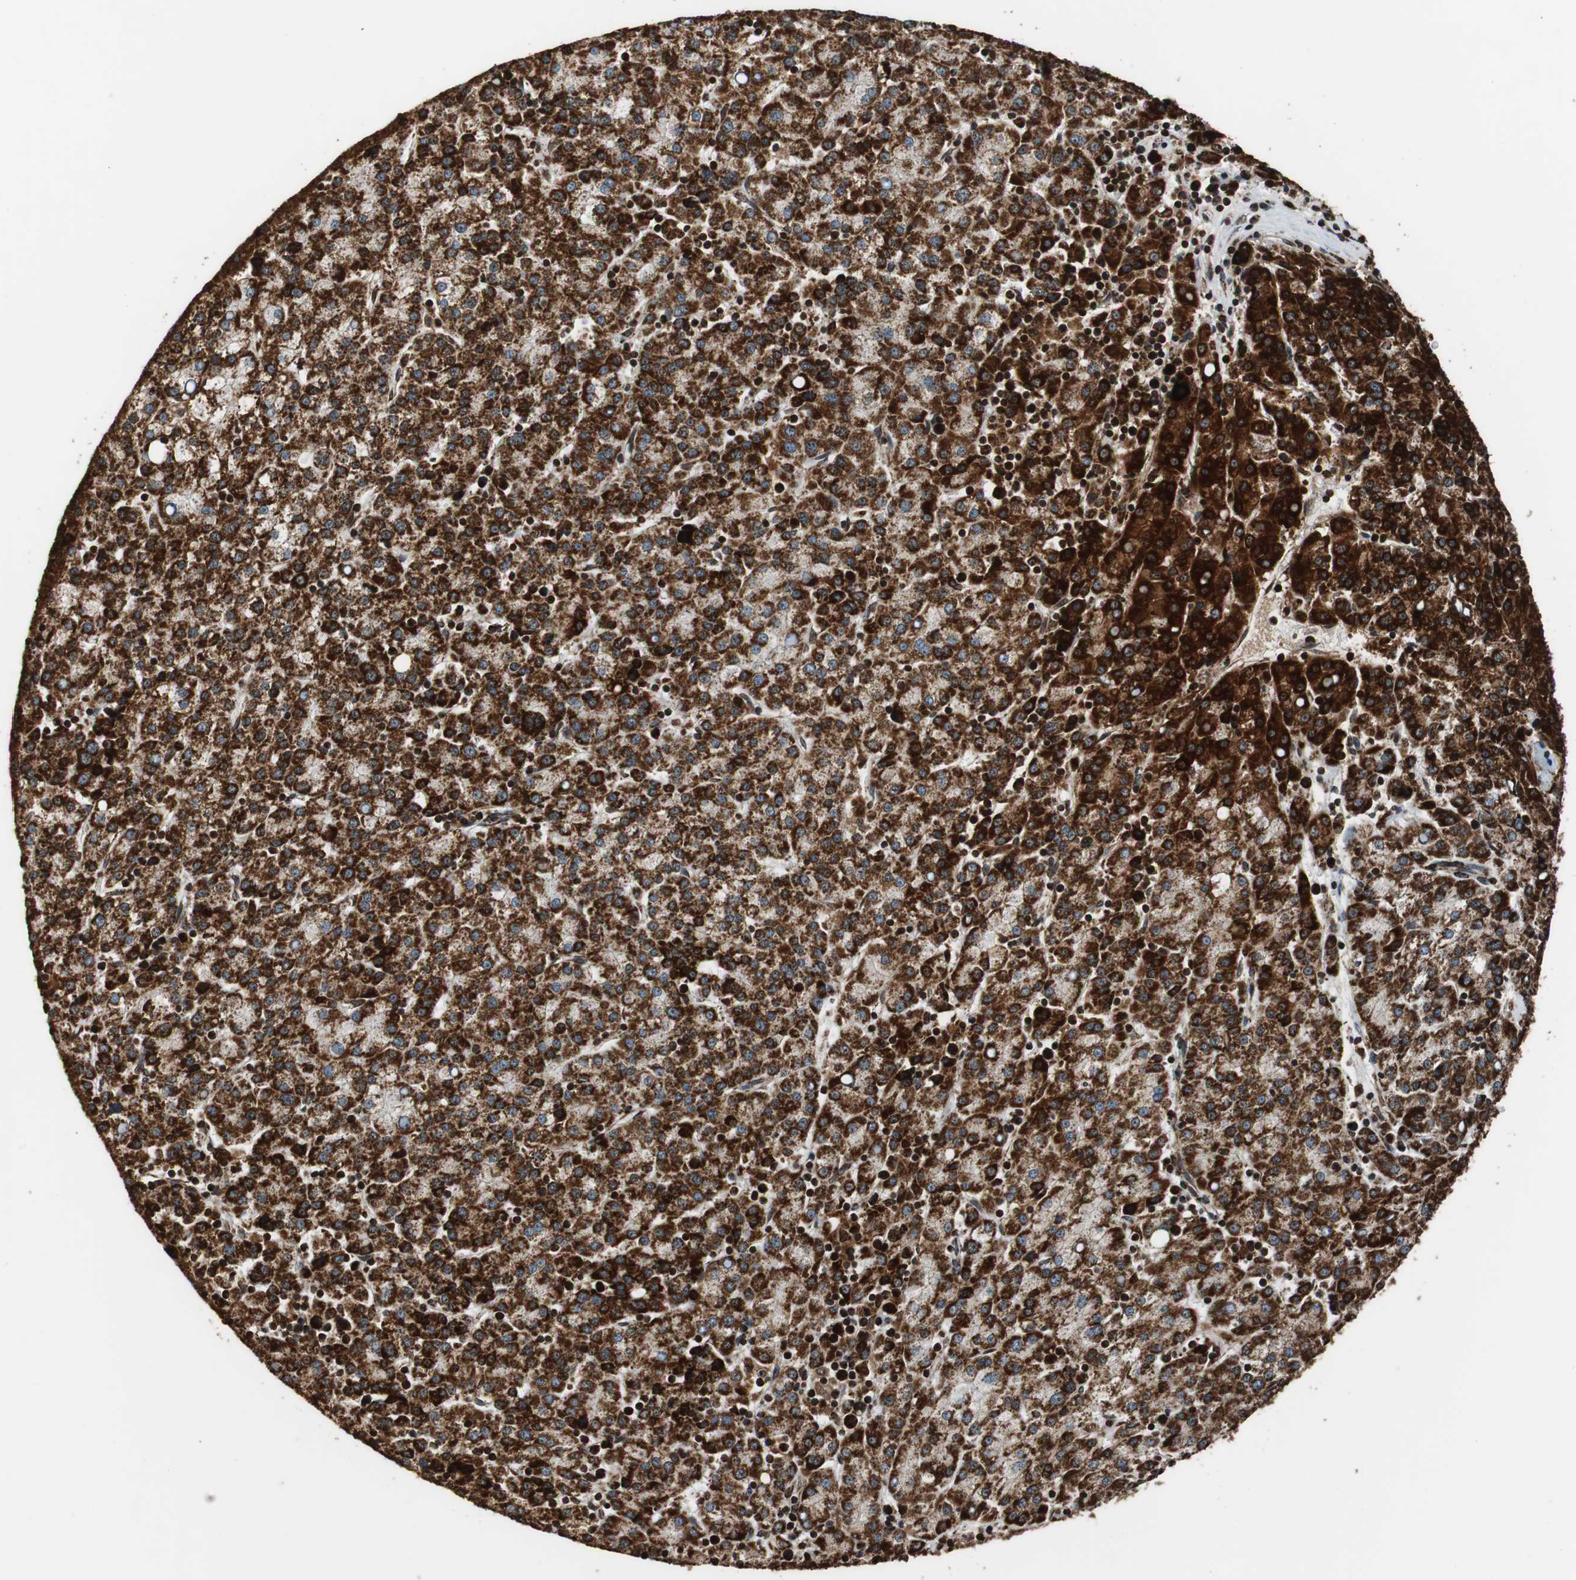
{"staining": {"intensity": "strong", "quantity": ">75%", "location": "cytoplasmic/membranous"}, "tissue": "liver cancer", "cell_type": "Tumor cells", "image_type": "cancer", "snomed": [{"axis": "morphology", "description": "Carcinoma, Hepatocellular, NOS"}, {"axis": "topography", "description": "Liver"}], "caption": "Tumor cells demonstrate high levels of strong cytoplasmic/membranous staining in about >75% of cells in liver cancer (hepatocellular carcinoma). (DAB (3,3'-diaminobenzidine) = brown stain, brightfield microscopy at high magnification).", "gene": "HSPA9", "patient": {"sex": "female", "age": 58}}